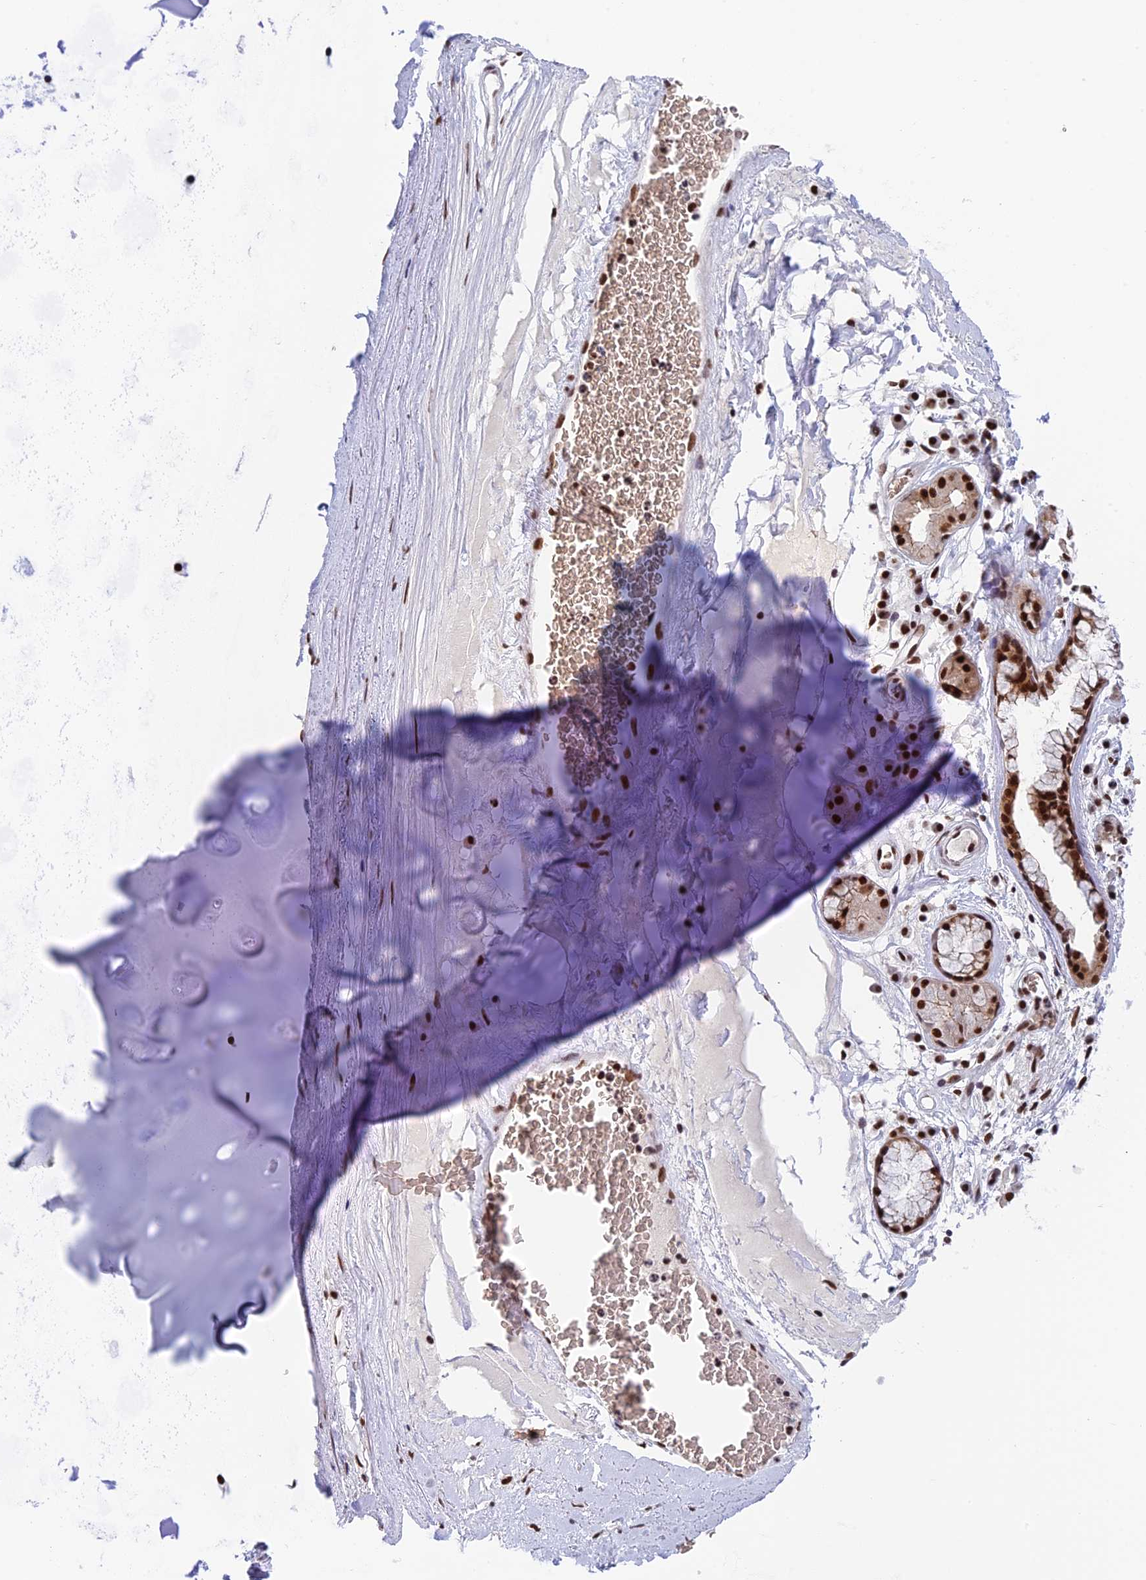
{"staining": {"intensity": "strong", "quantity": ">75%", "location": "nuclear"}, "tissue": "adipose tissue", "cell_type": "Adipocytes", "image_type": "normal", "snomed": [{"axis": "morphology", "description": "Normal tissue, NOS"}, {"axis": "topography", "description": "Cartilage tissue"}], "caption": "IHC photomicrograph of benign adipose tissue: human adipose tissue stained using immunohistochemistry (IHC) exhibits high levels of strong protein expression localized specifically in the nuclear of adipocytes, appearing as a nuclear brown color.", "gene": "EEF1AKMT3", "patient": {"sex": "female", "age": 63}}